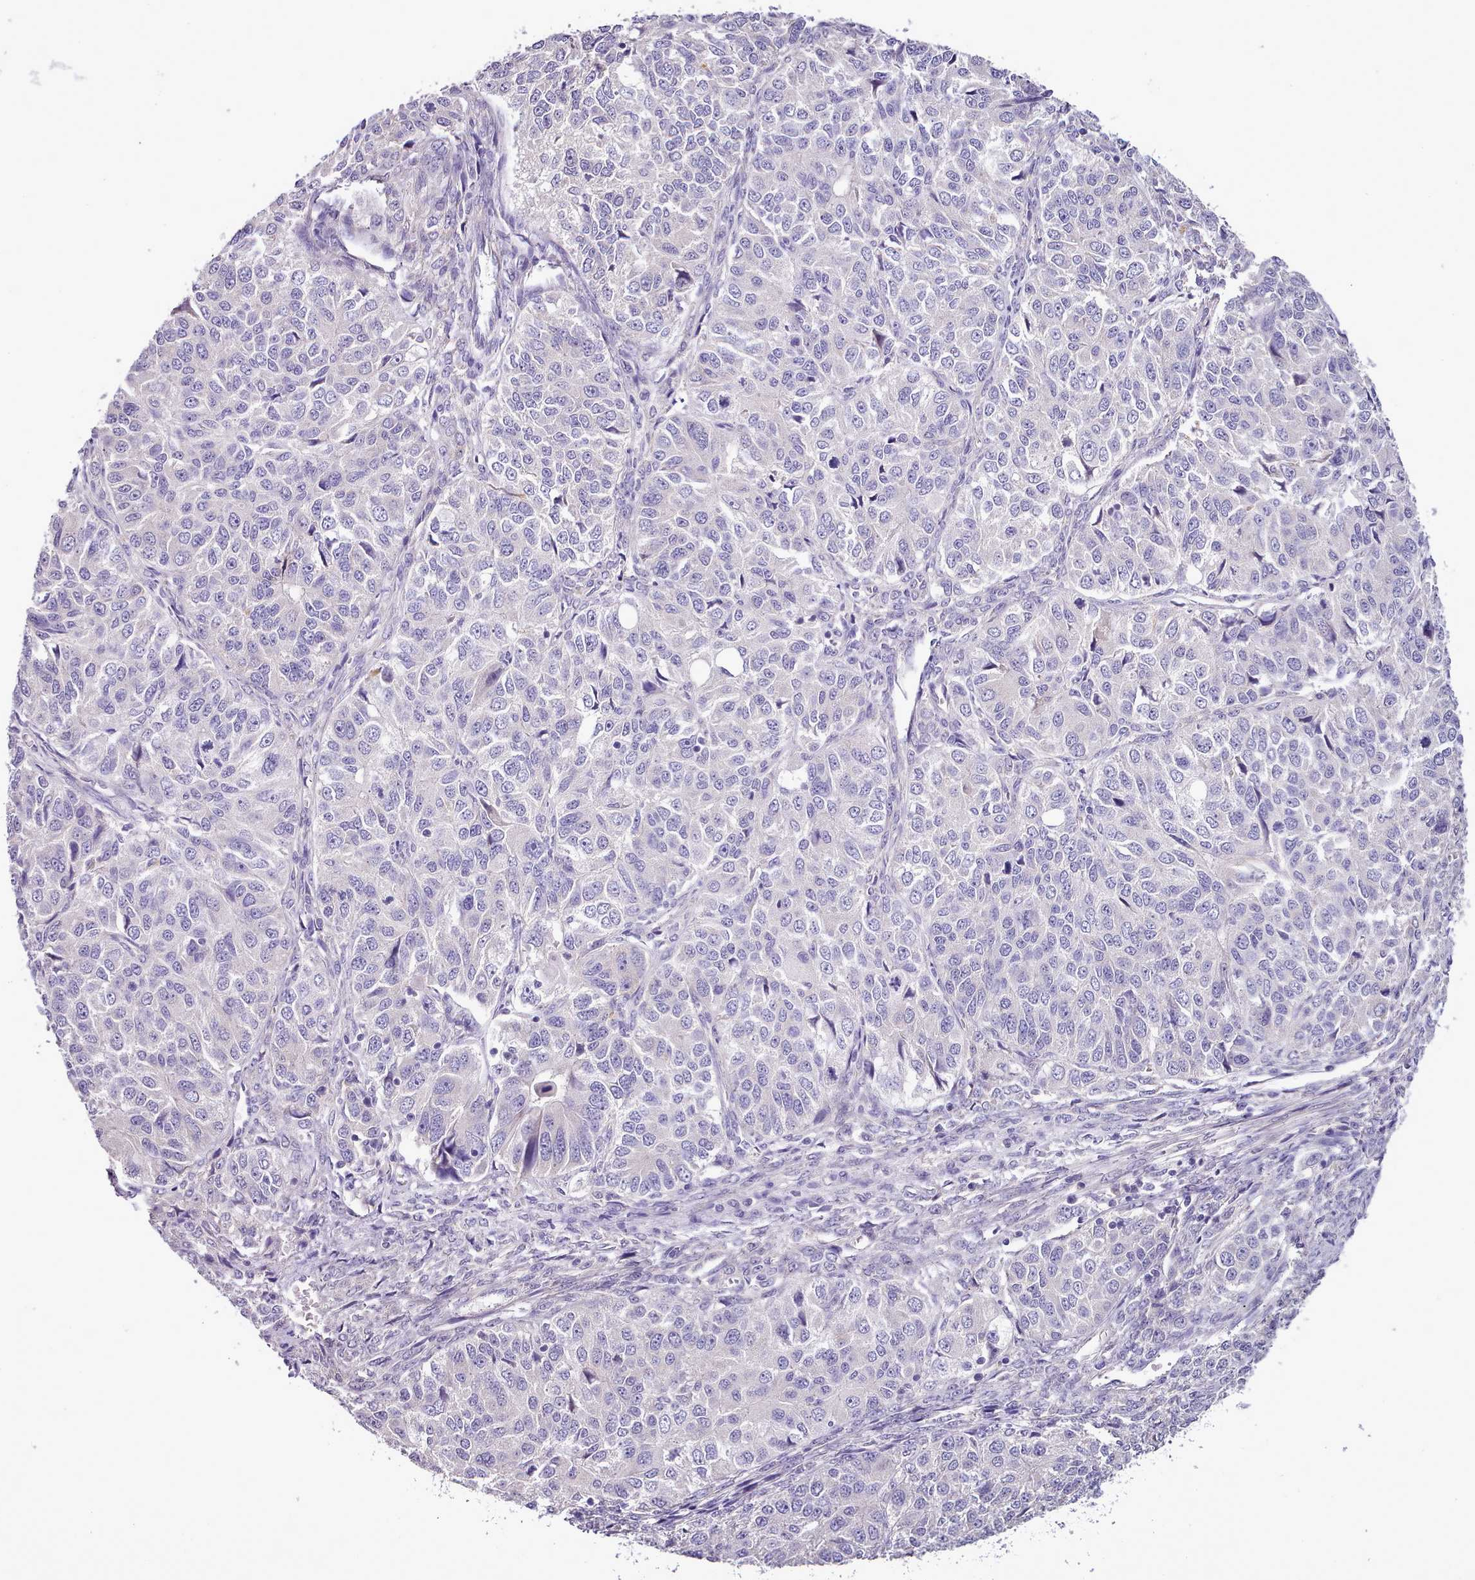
{"staining": {"intensity": "negative", "quantity": "none", "location": "none"}, "tissue": "ovarian cancer", "cell_type": "Tumor cells", "image_type": "cancer", "snomed": [{"axis": "morphology", "description": "Carcinoma, endometroid"}, {"axis": "topography", "description": "Ovary"}], "caption": "The photomicrograph displays no significant positivity in tumor cells of endometroid carcinoma (ovarian).", "gene": "SETX", "patient": {"sex": "female", "age": 51}}